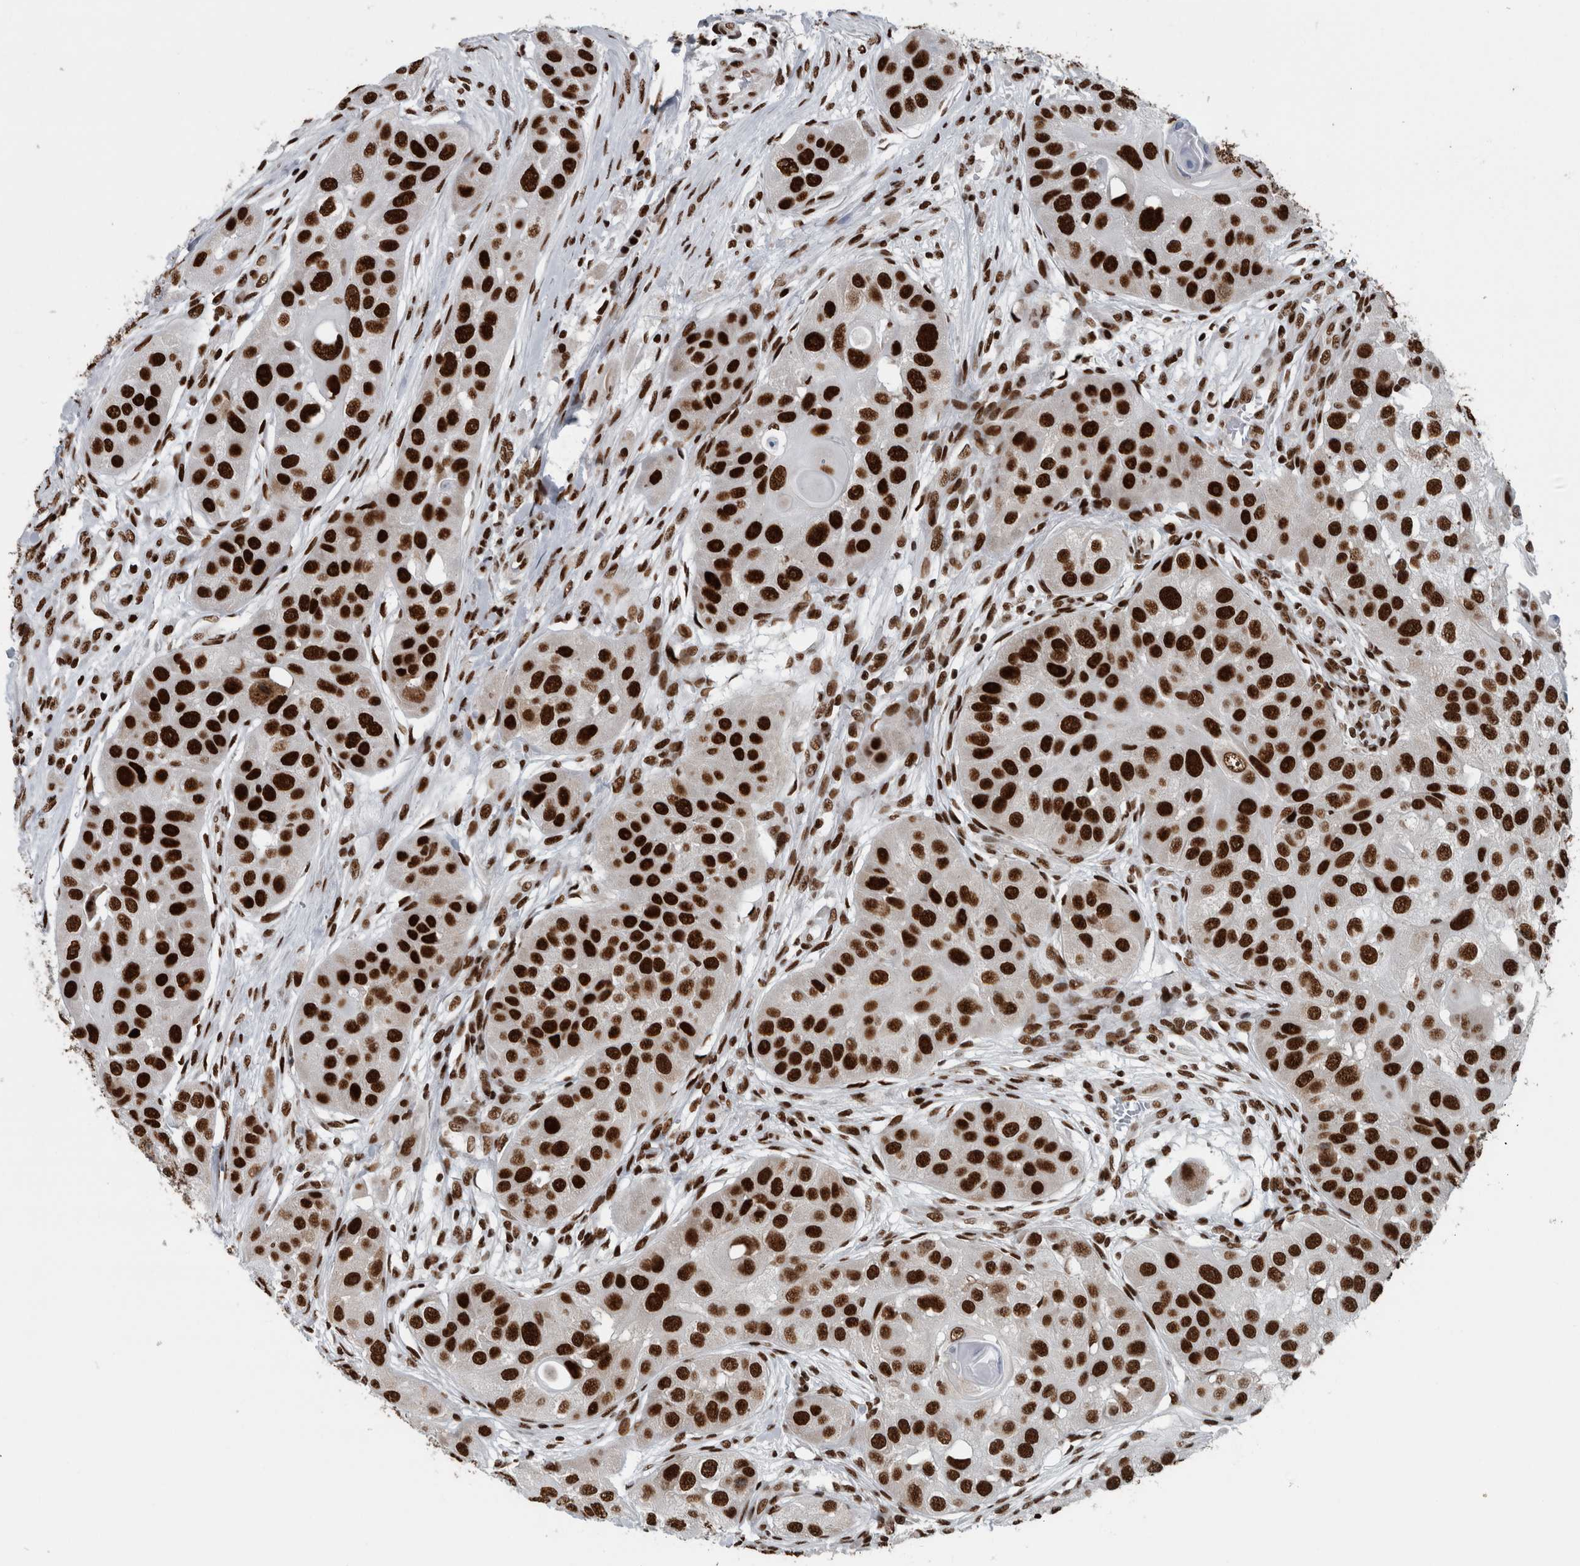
{"staining": {"intensity": "strong", "quantity": ">75%", "location": "cytoplasmic/membranous,nuclear"}, "tissue": "head and neck cancer", "cell_type": "Tumor cells", "image_type": "cancer", "snomed": [{"axis": "morphology", "description": "Normal tissue, NOS"}, {"axis": "morphology", "description": "Squamous cell carcinoma, NOS"}, {"axis": "topography", "description": "Skeletal muscle"}, {"axis": "topography", "description": "Head-Neck"}], "caption": "Immunohistochemistry (IHC) staining of squamous cell carcinoma (head and neck), which exhibits high levels of strong cytoplasmic/membranous and nuclear positivity in about >75% of tumor cells indicating strong cytoplasmic/membranous and nuclear protein staining. The staining was performed using DAB (brown) for protein detection and nuclei were counterstained in hematoxylin (blue).", "gene": "DNMT3A", "patient": {"sex": "male", "age": 51}}